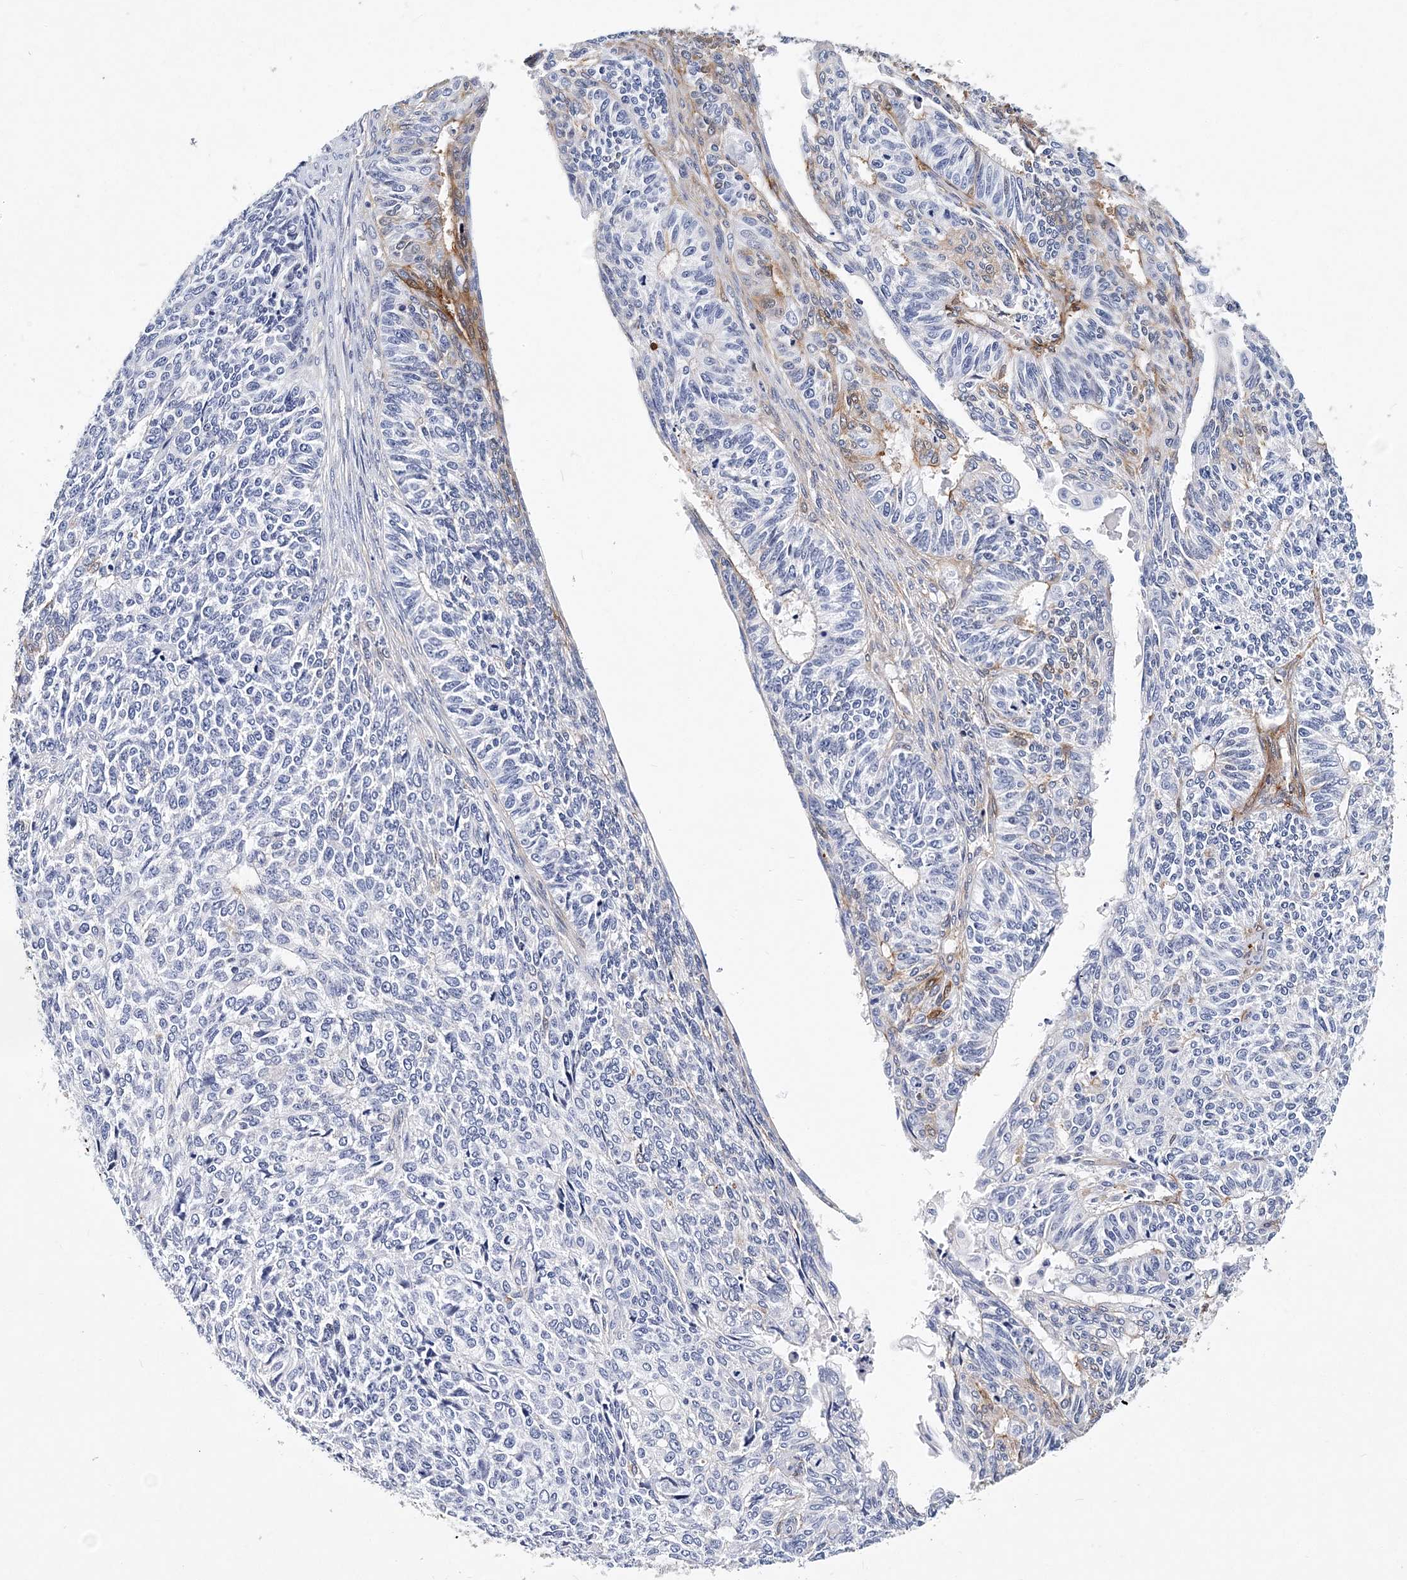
{"staining": {"intensity": "weak", "quantity": "<25%", "location": "cytoplasmic/membranous"}, "tissue": "endometrial cancer", "cell_type": "Tumor cells", "image_type": "cancer", "snomed": [{"axis": "morphology", "description": "Adenocarcinoma, NOS"}, {"axis": "topography", "description": "Endometrium"}], "caption": "A histopathology image of human endometrial cancer is negative for staining in tumor cells.", "gene": "ITGA2B", "patient": {"sex": "female", "age": 32}}